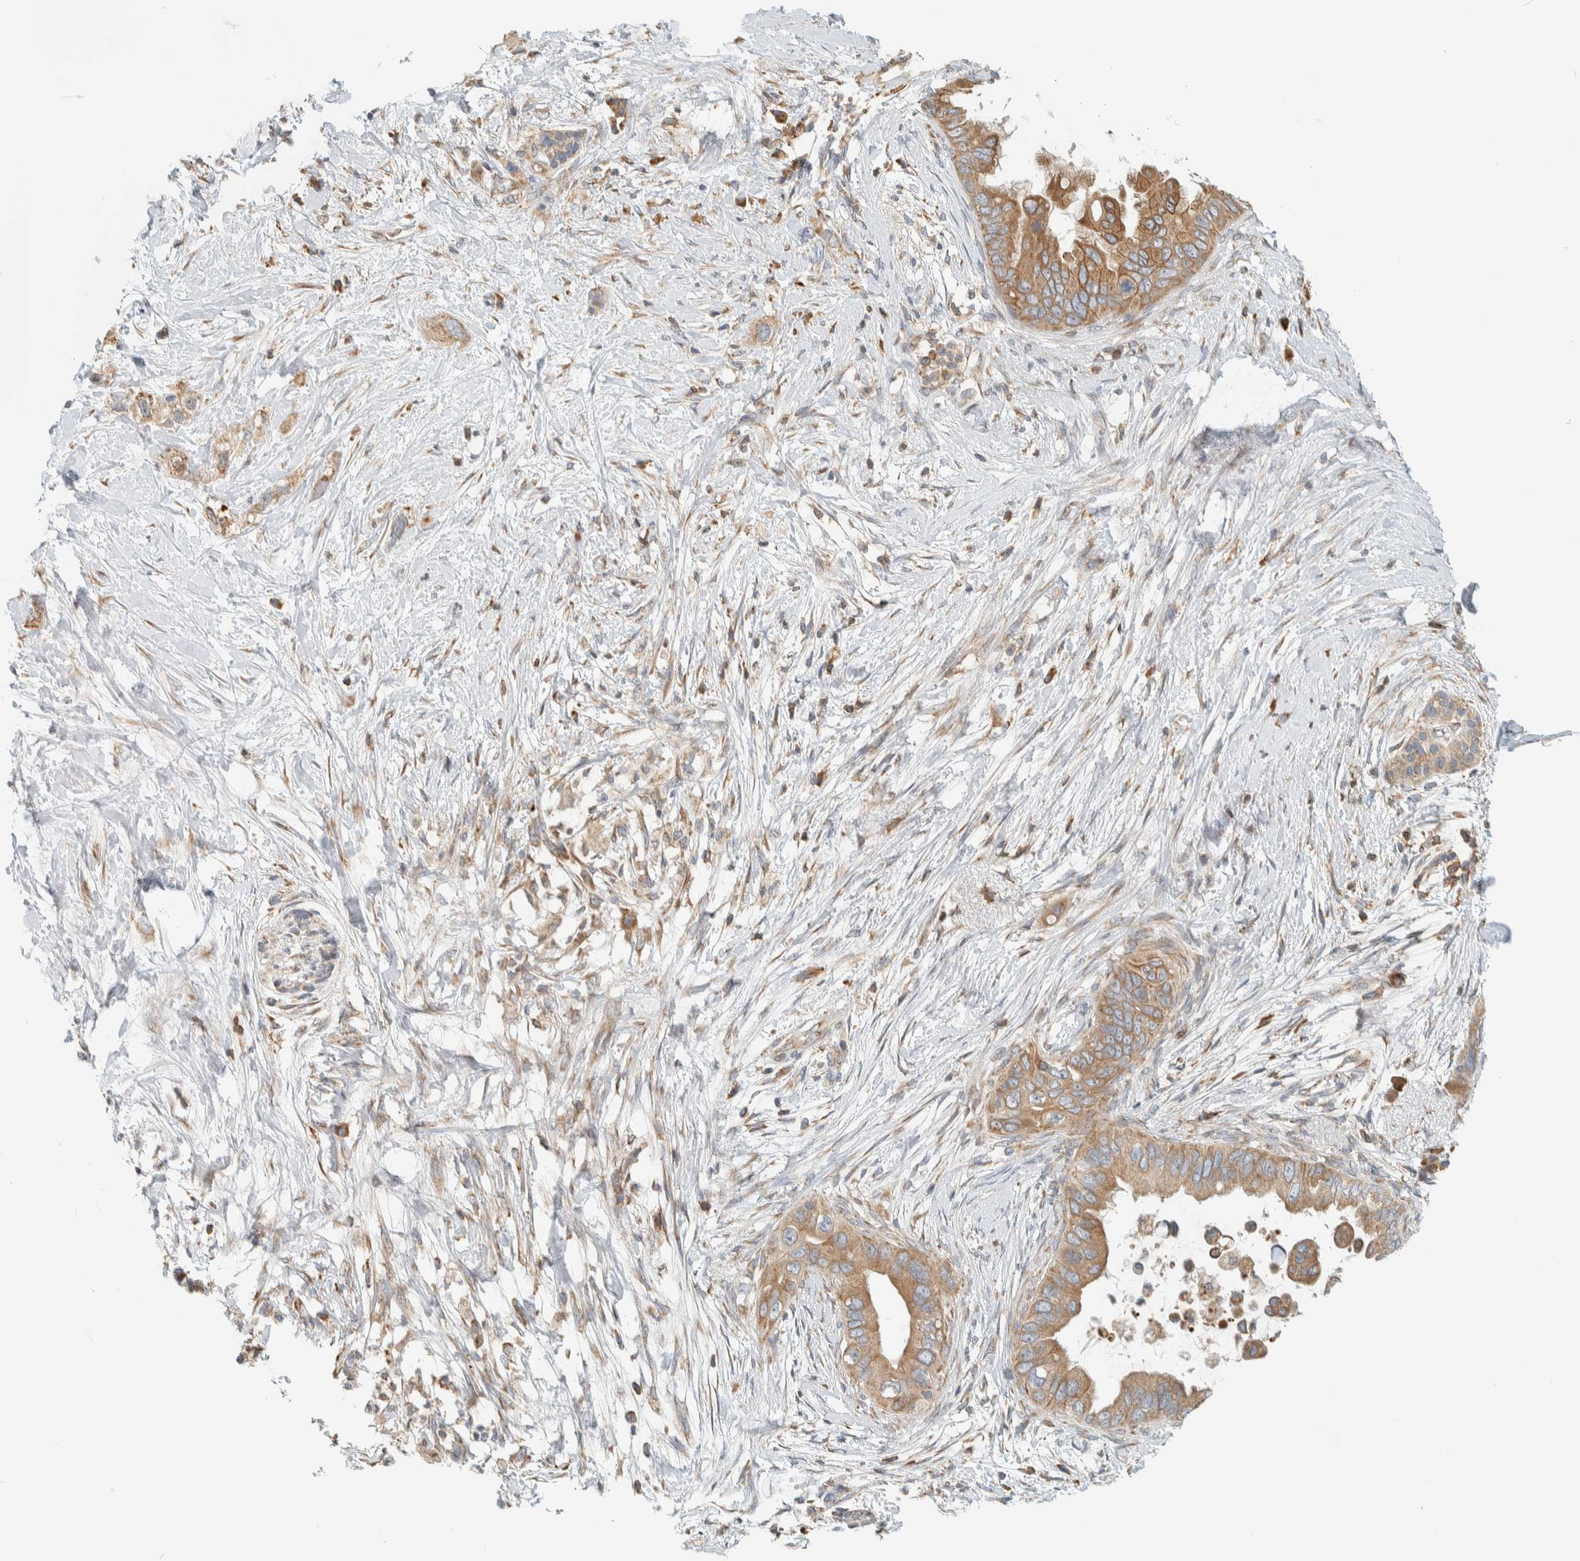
{"staining": {"intensity": "moderate", "quantity": ">75%", "location": "cytoplasmic/membranous"}, "tissue": "pancreatic cancer", "cell_type": "Tumor cells", "image_type": "cancer", "snomed": [{"axis": "morphology", "description": "Adenocarcinoma, NOS"}, {"axis": "topography", "description": "Pancreas"}], "caption": "Adenocarcinoma (pancreatic) stained for a protein (brown) reveals moderate cytoplasmic/membranous positive positivity in about >75% of tumor cells.", "gene": "CCDC57", "patient": {"sex": "female", "age": 56}}